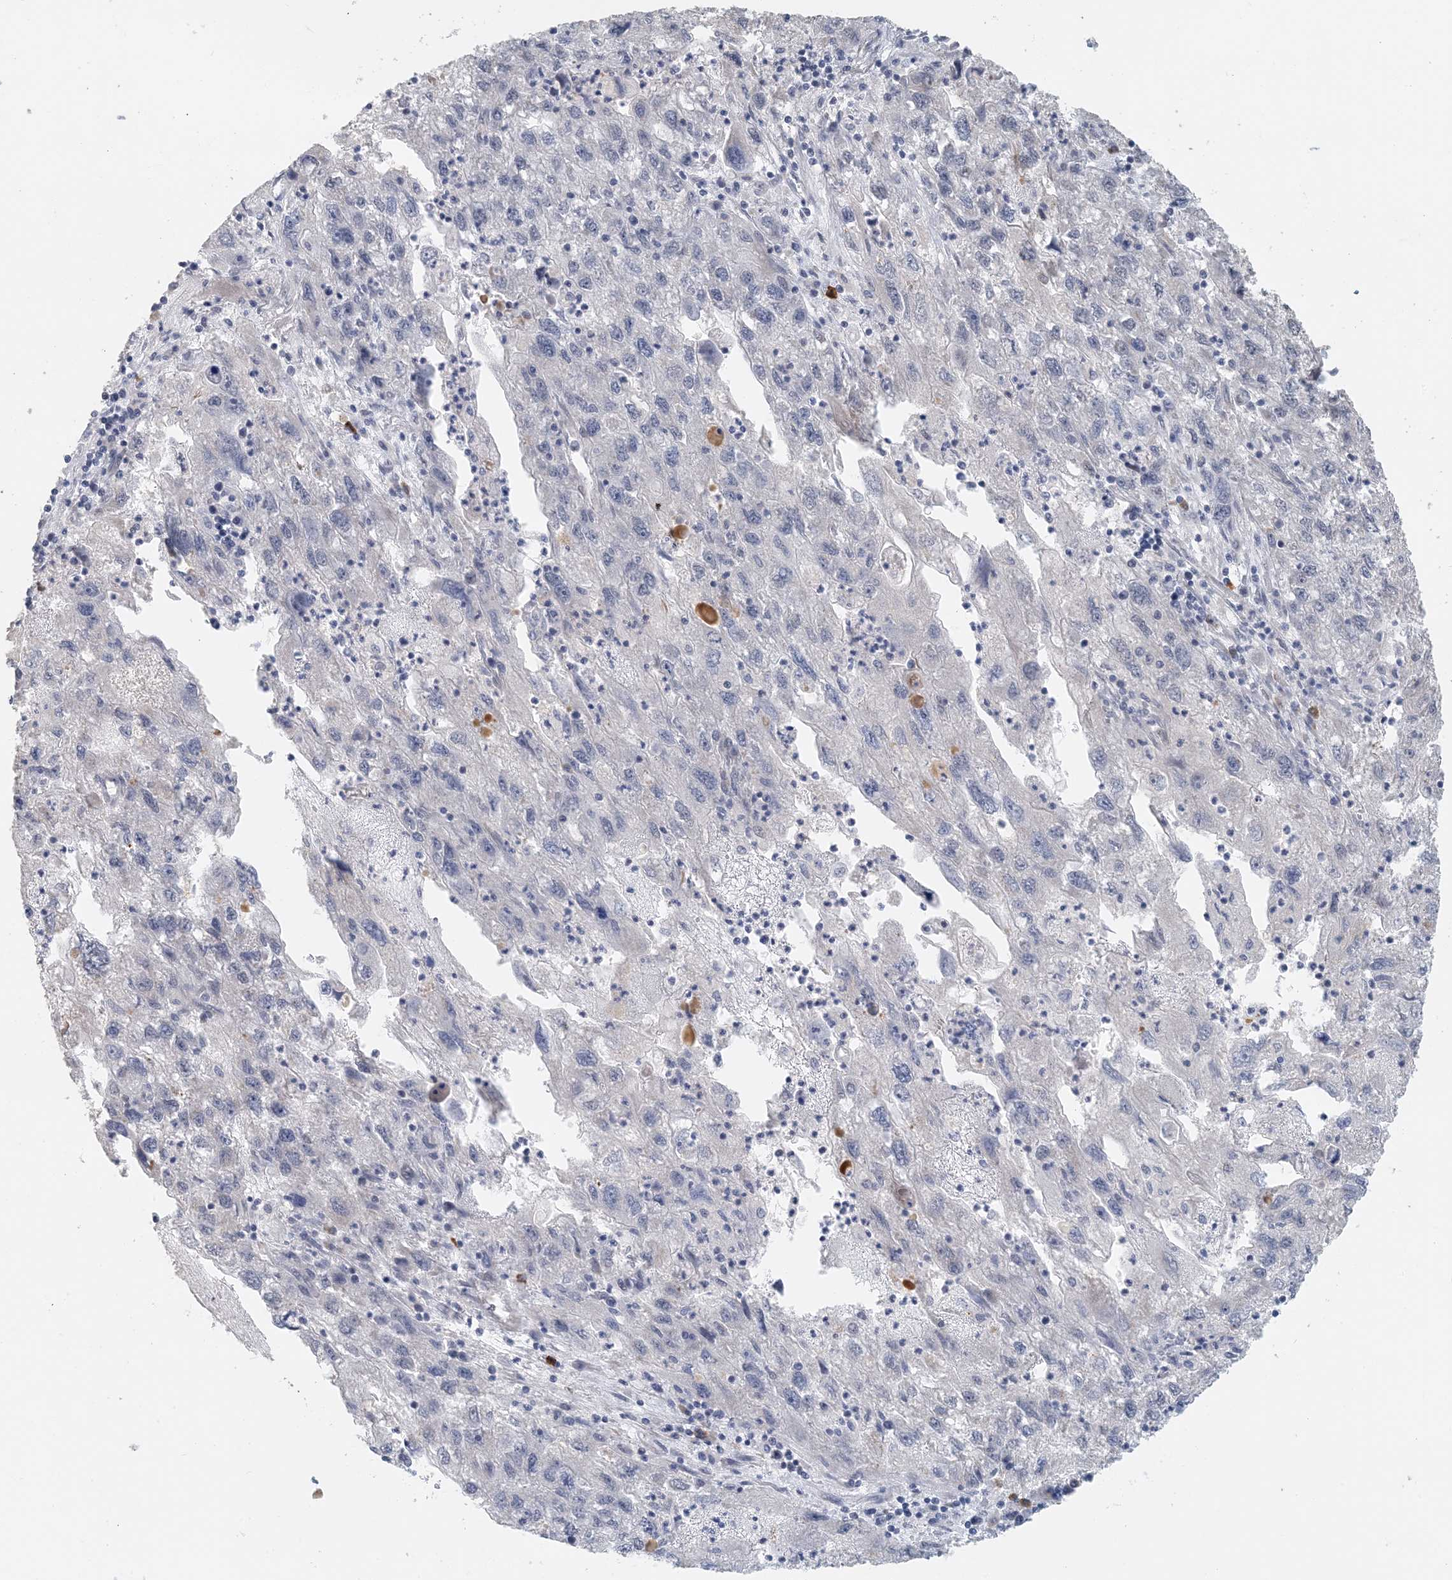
{"staining": {"intensity": "negative", "quantity": "none", "location": "none"}, "tissue": "endometrial cancer", "cell_type": "Tumor cells", "image_type": "cancer", "snomed": [{"axis": "morphology", "description": "Adenocarcinoma, NOS"}, {"axis": "topography", "description": "Endometrium"}], "caption": "There is no significant positivity in tumor cells of endometrial cancer (adenocarcinoma).", "gene": "ZCCHC4", "patient": {"sex": "female", "age": 49}}